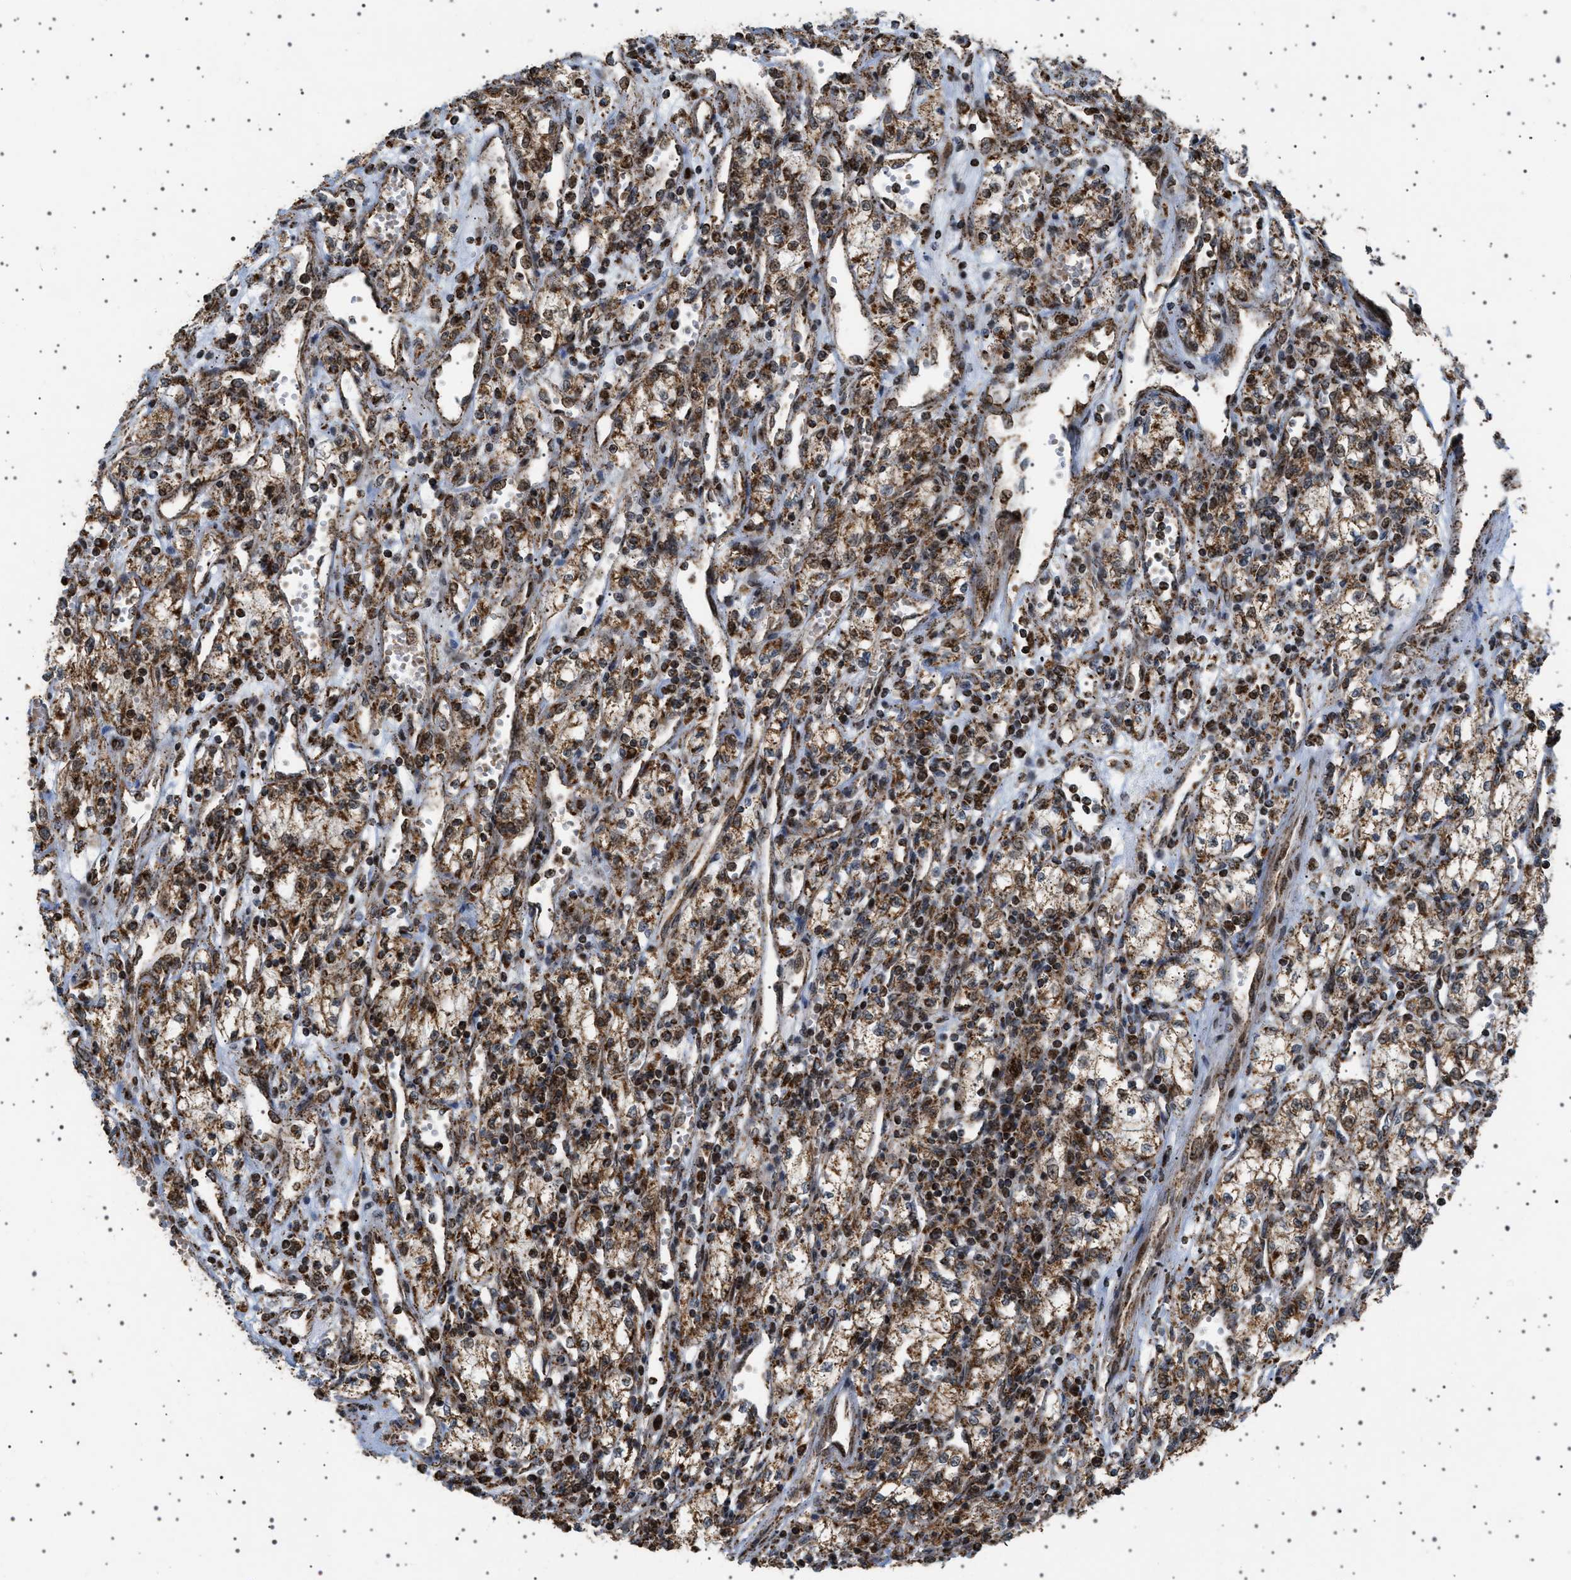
{"staining": {"intensity": "strong", "quantity": ">75%", "location": "cytoplasmic/membranous,nuclear"}, "tissue": "renal cancer", "cell_type": "Tumor cells", "image_type": "cancer", "snomed": [{"axis": "morphology", "description": "Adenocarcinoma, NOS"}, {"axis": "topography", "description": "Kidney"}], "caption": "Approximately >75% of tumor cells in human renal adenocarcinoma reveal strong cytoplasmic/membranous and nuclear protein staining as visualized by brown immunohistochemical staining.", "gene": "MELK", "patient": {"sex": "male", "age": 59}}